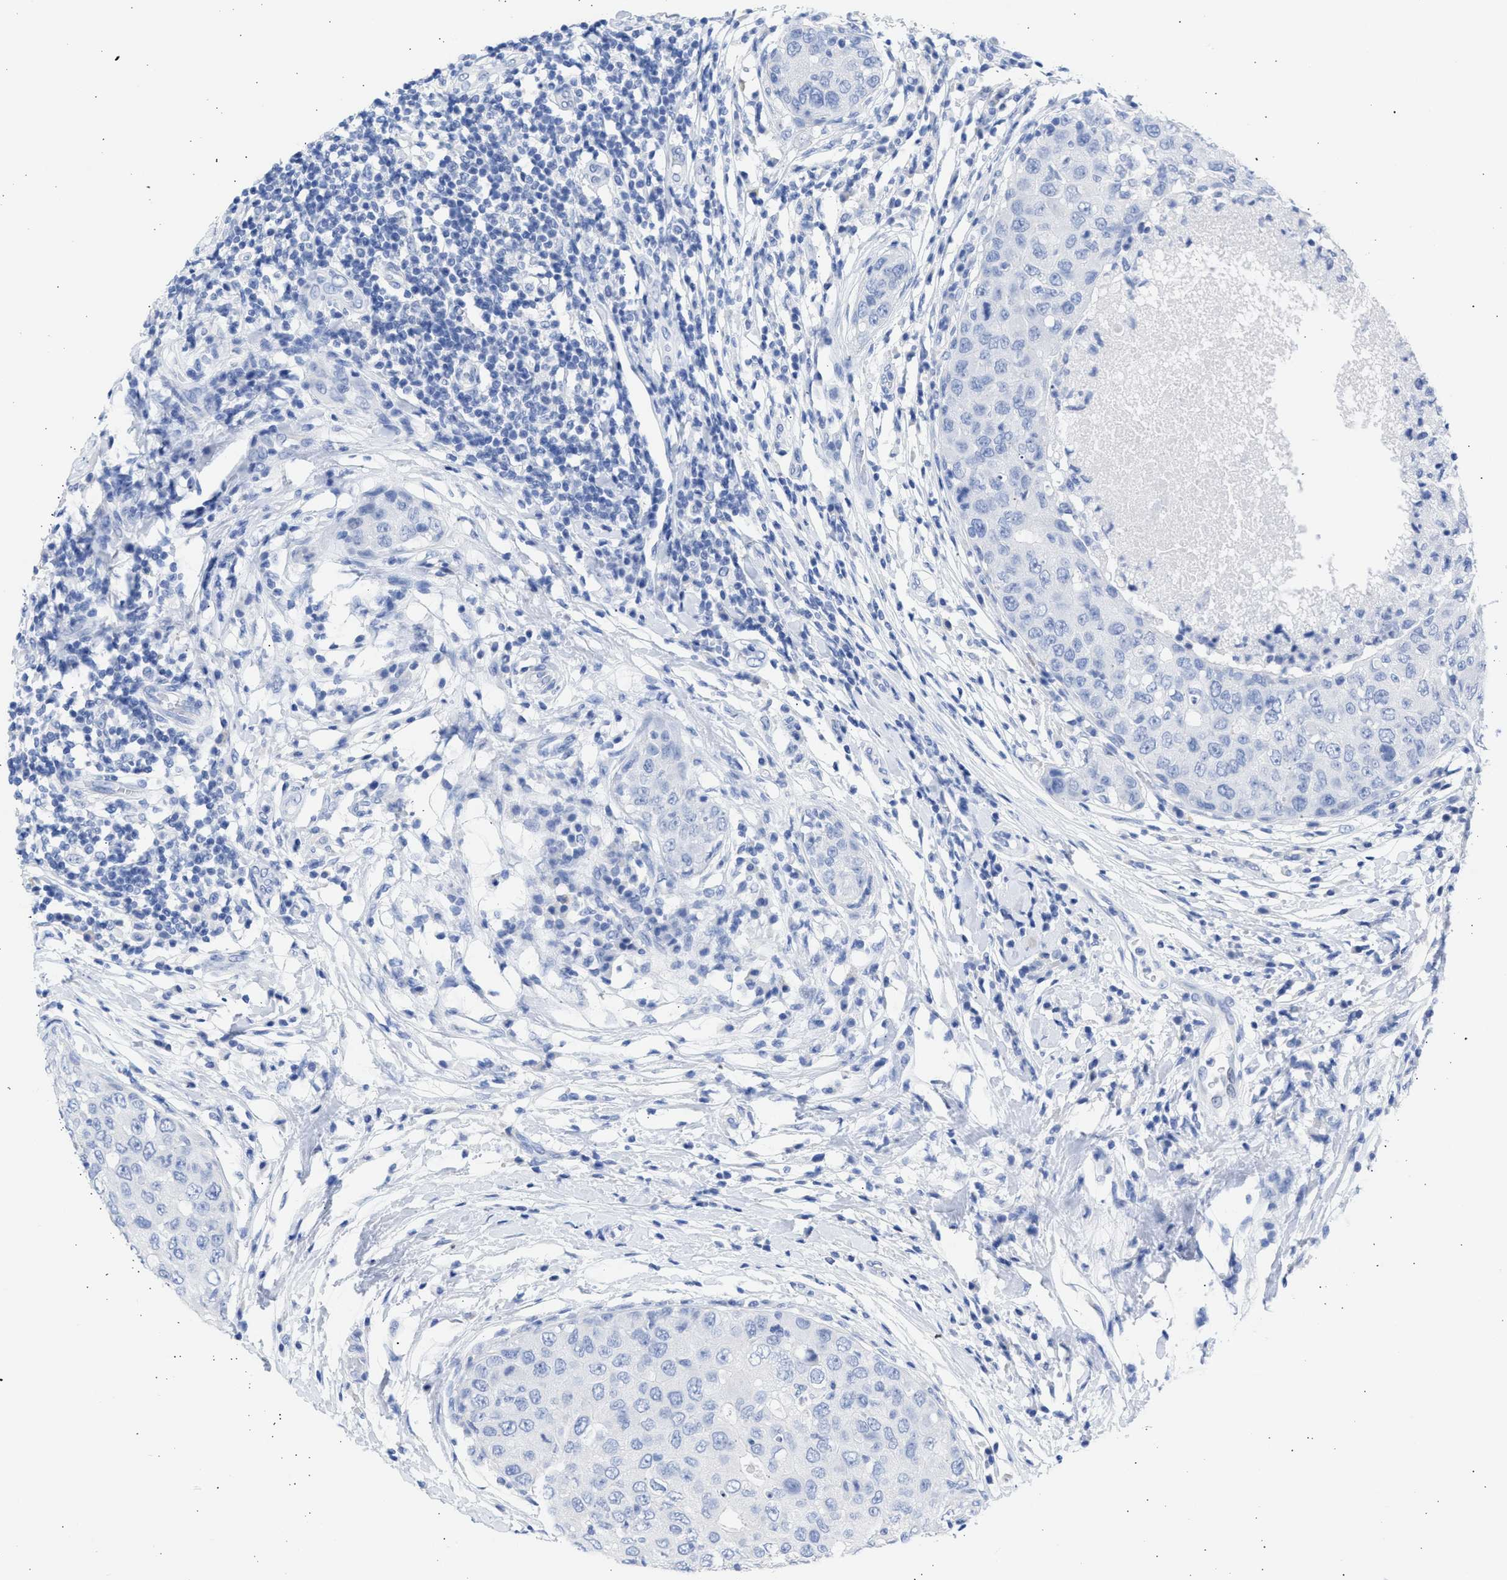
{"staining": {"intensity": "negative", "quantity": "none", "location": "none"}, "tissue": "breast cancer", "cell_type": "Tumor cells", "image_type": "cancer", "snomed": [{"axis": "morphology", "description": "Duct carcinoma"}, {"axis": "topography", "description": "Breast"}], "caption": "Immunohistochemical staining of human infiltrating ductal carcinoma (breast) reveals no significant positivity in tumor cells.", "gene": "NCAM1", "patient": {"sex": "female", "age": 27}}